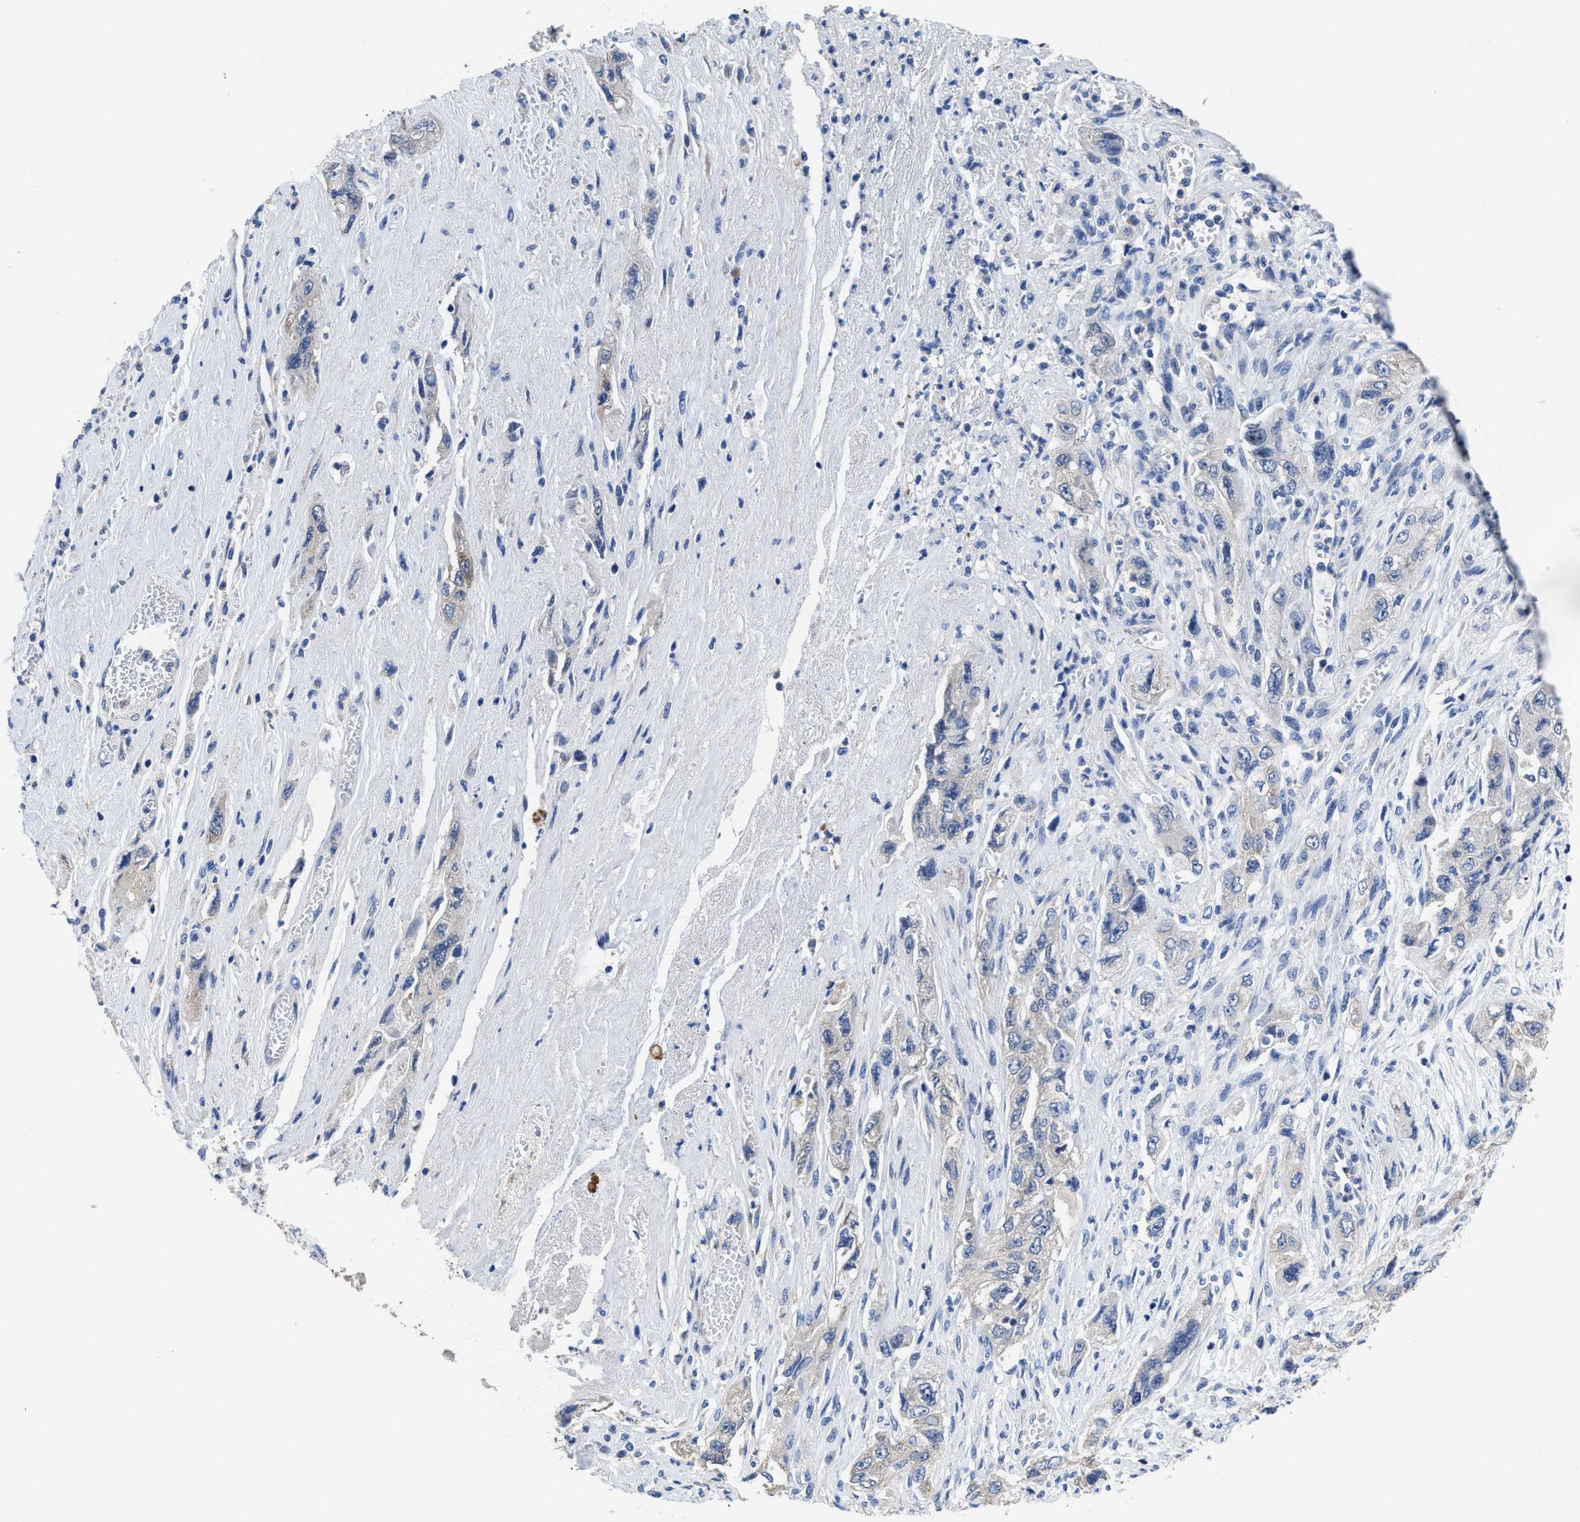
{"staining": {"intensity": "negative", "quantity": "none", "location": "none"}, "tissue": "pancreatic cancer", "cell_type": "Tumor cells", "image_type": "cancer", "snomed": [{"axis": "morphology", "description": "Adenocarcinoma, NOS"}, {"axis": "topography", "description": "Pancreas"}], "caption": "Immunohistochemistry (IHC) of pancreatic cancer (adenocarcinoma) displays no staining in tumor cells.", "gene": "HOOK1", "patient": {"sex": "female", "age": 73}}